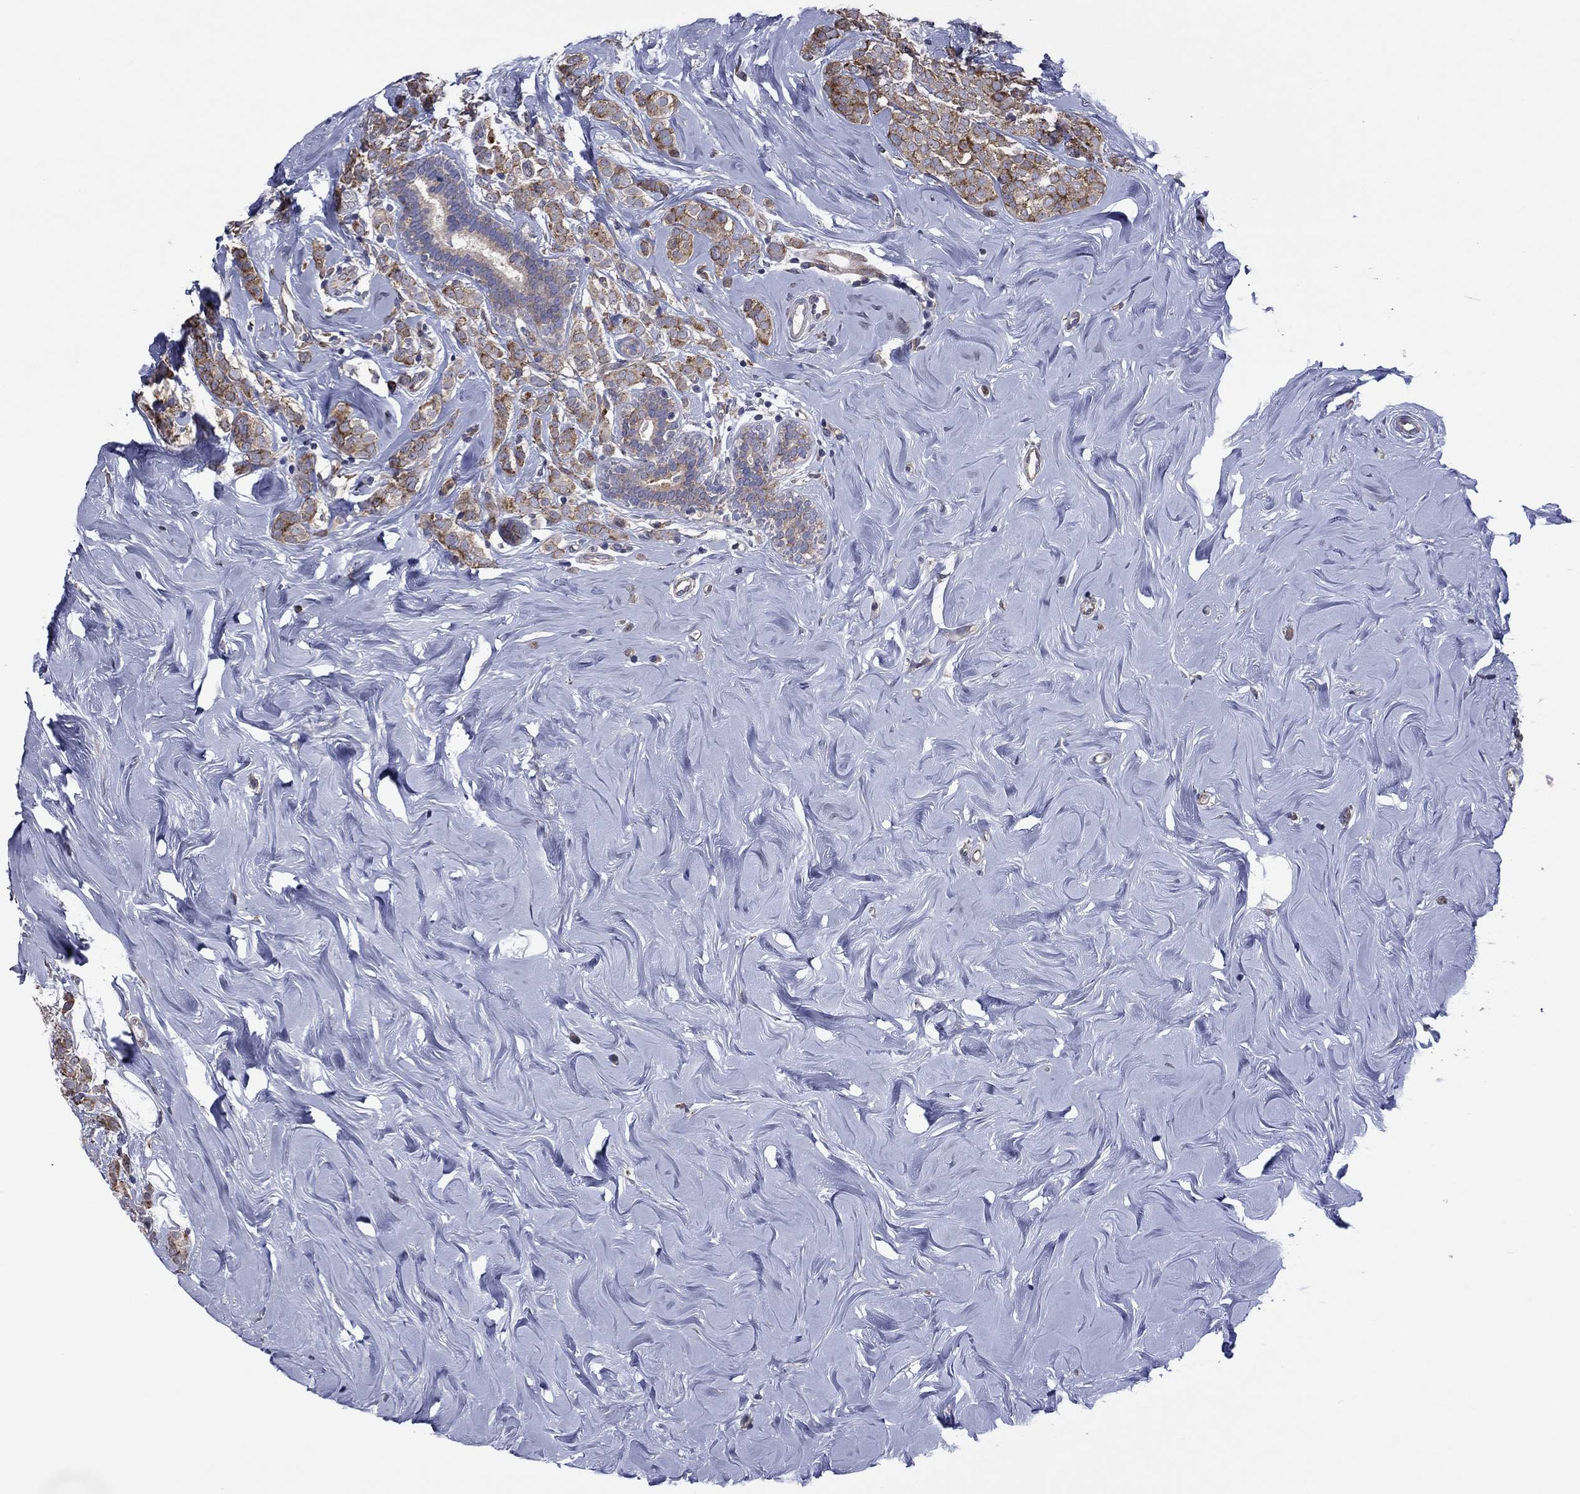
{"staining": {"intensity": "moderate", "quantity": "25%-75%", "location": "cytoplasmic/membranous"}, "tissue": "breast cancer", "cell_type": "Tumor cells", "image_type": "cancer", "snomed": [{"axis": "morphology", "description": "Lobular carcinoma"}, {"axis": "topography", "description": "Breast"}], "caption": "Breast lobular carcinoma stained with a protein marker shows moderate staining in tumor cells.", "gene": "GPR155", "patient": {"sex": "female", "age": 49}}